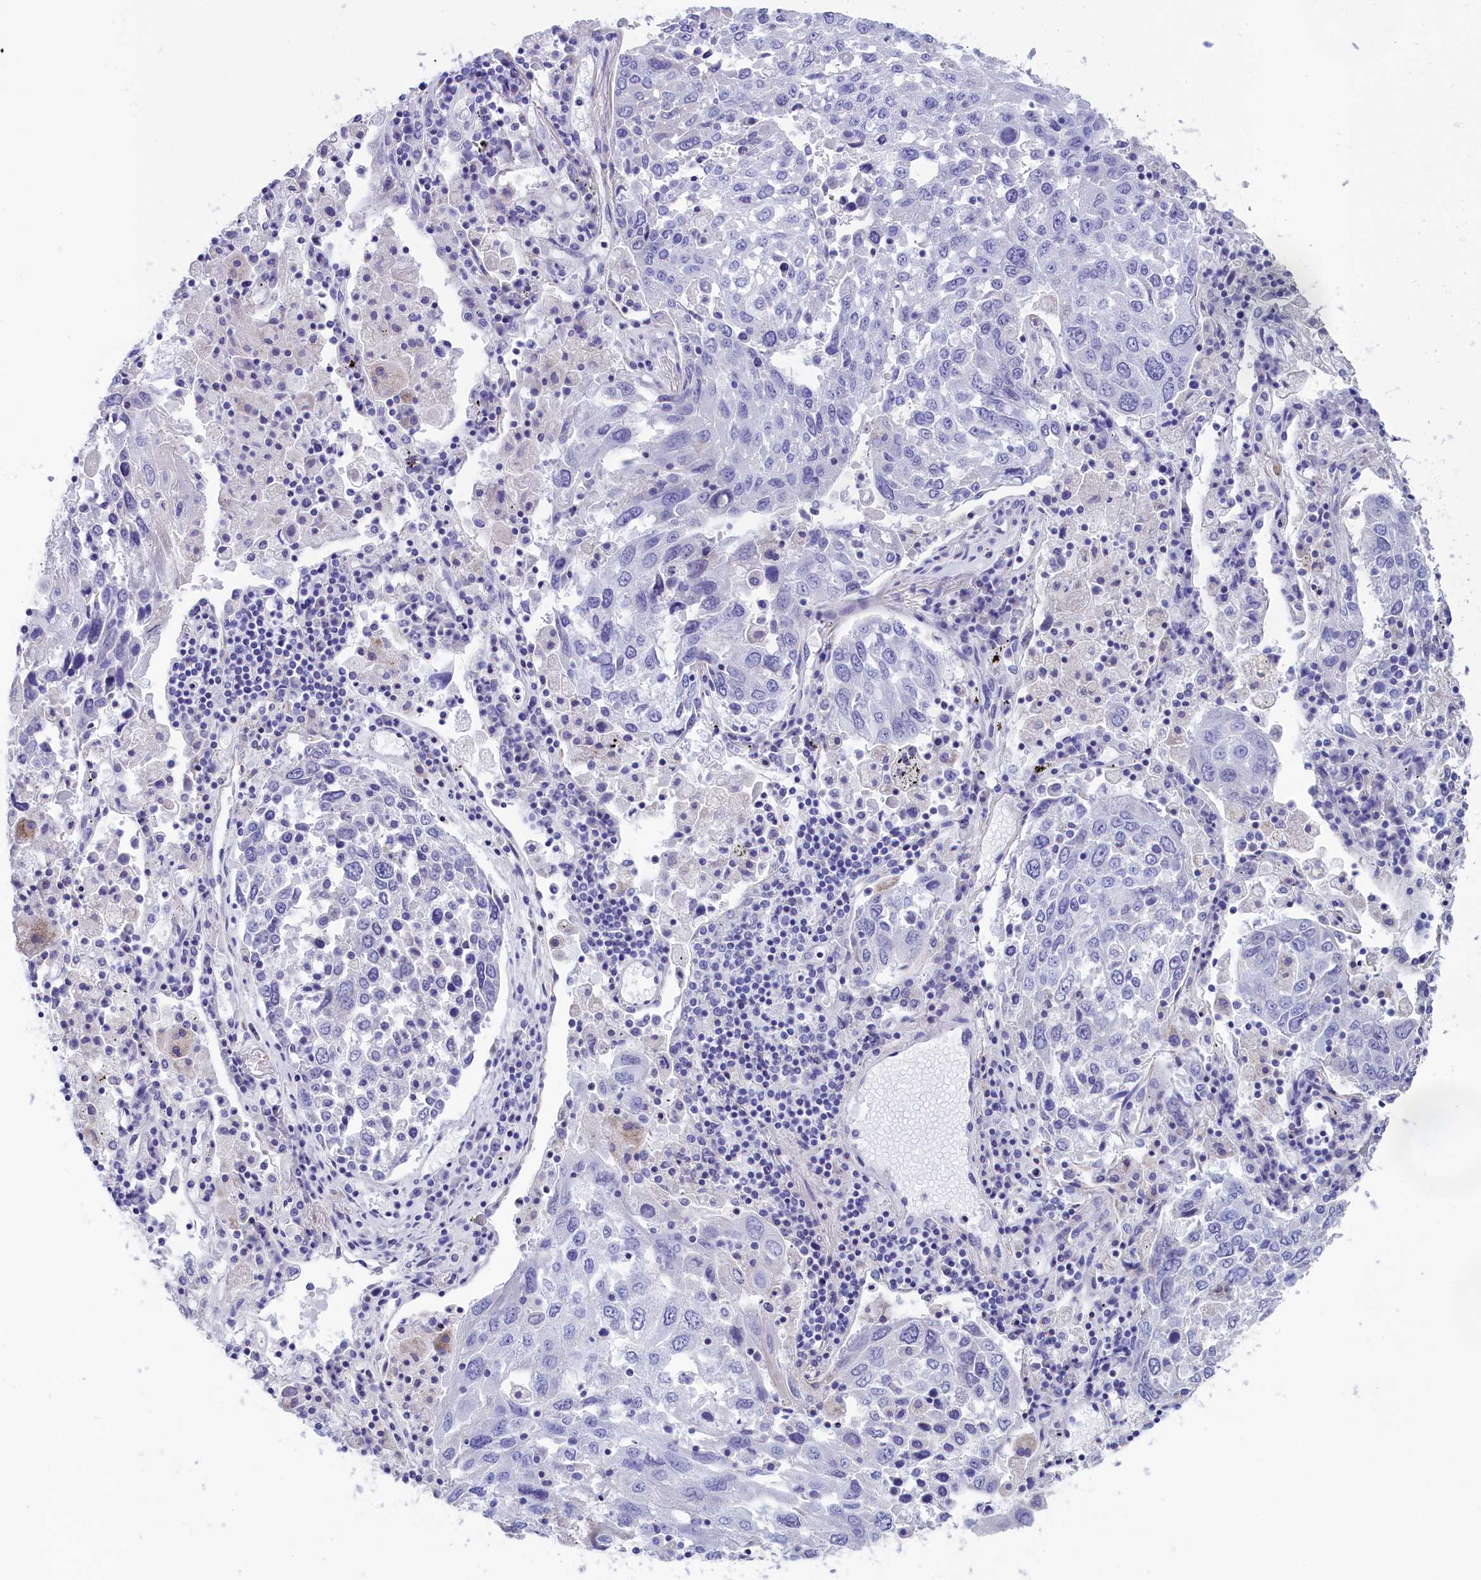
{"staining": {"intensity": "negative", "quantity": "none", "location": "none"}, "tissue": "lung cancer", "cell_type": "Tumor cells", "image_type": "cancer", "snomed": [{"axis": "morphology", "description": "Squamous cell carcinoma, NOS"}, {"axis": "topography", "description": "Lung"}], "caption": "Squamous cell carcinoma (lung) stained for a protein using IHC demonstrates no positivity tumor cells.", "gene": "PRDM12", "patient": {"sex": "male", "age": 65}}